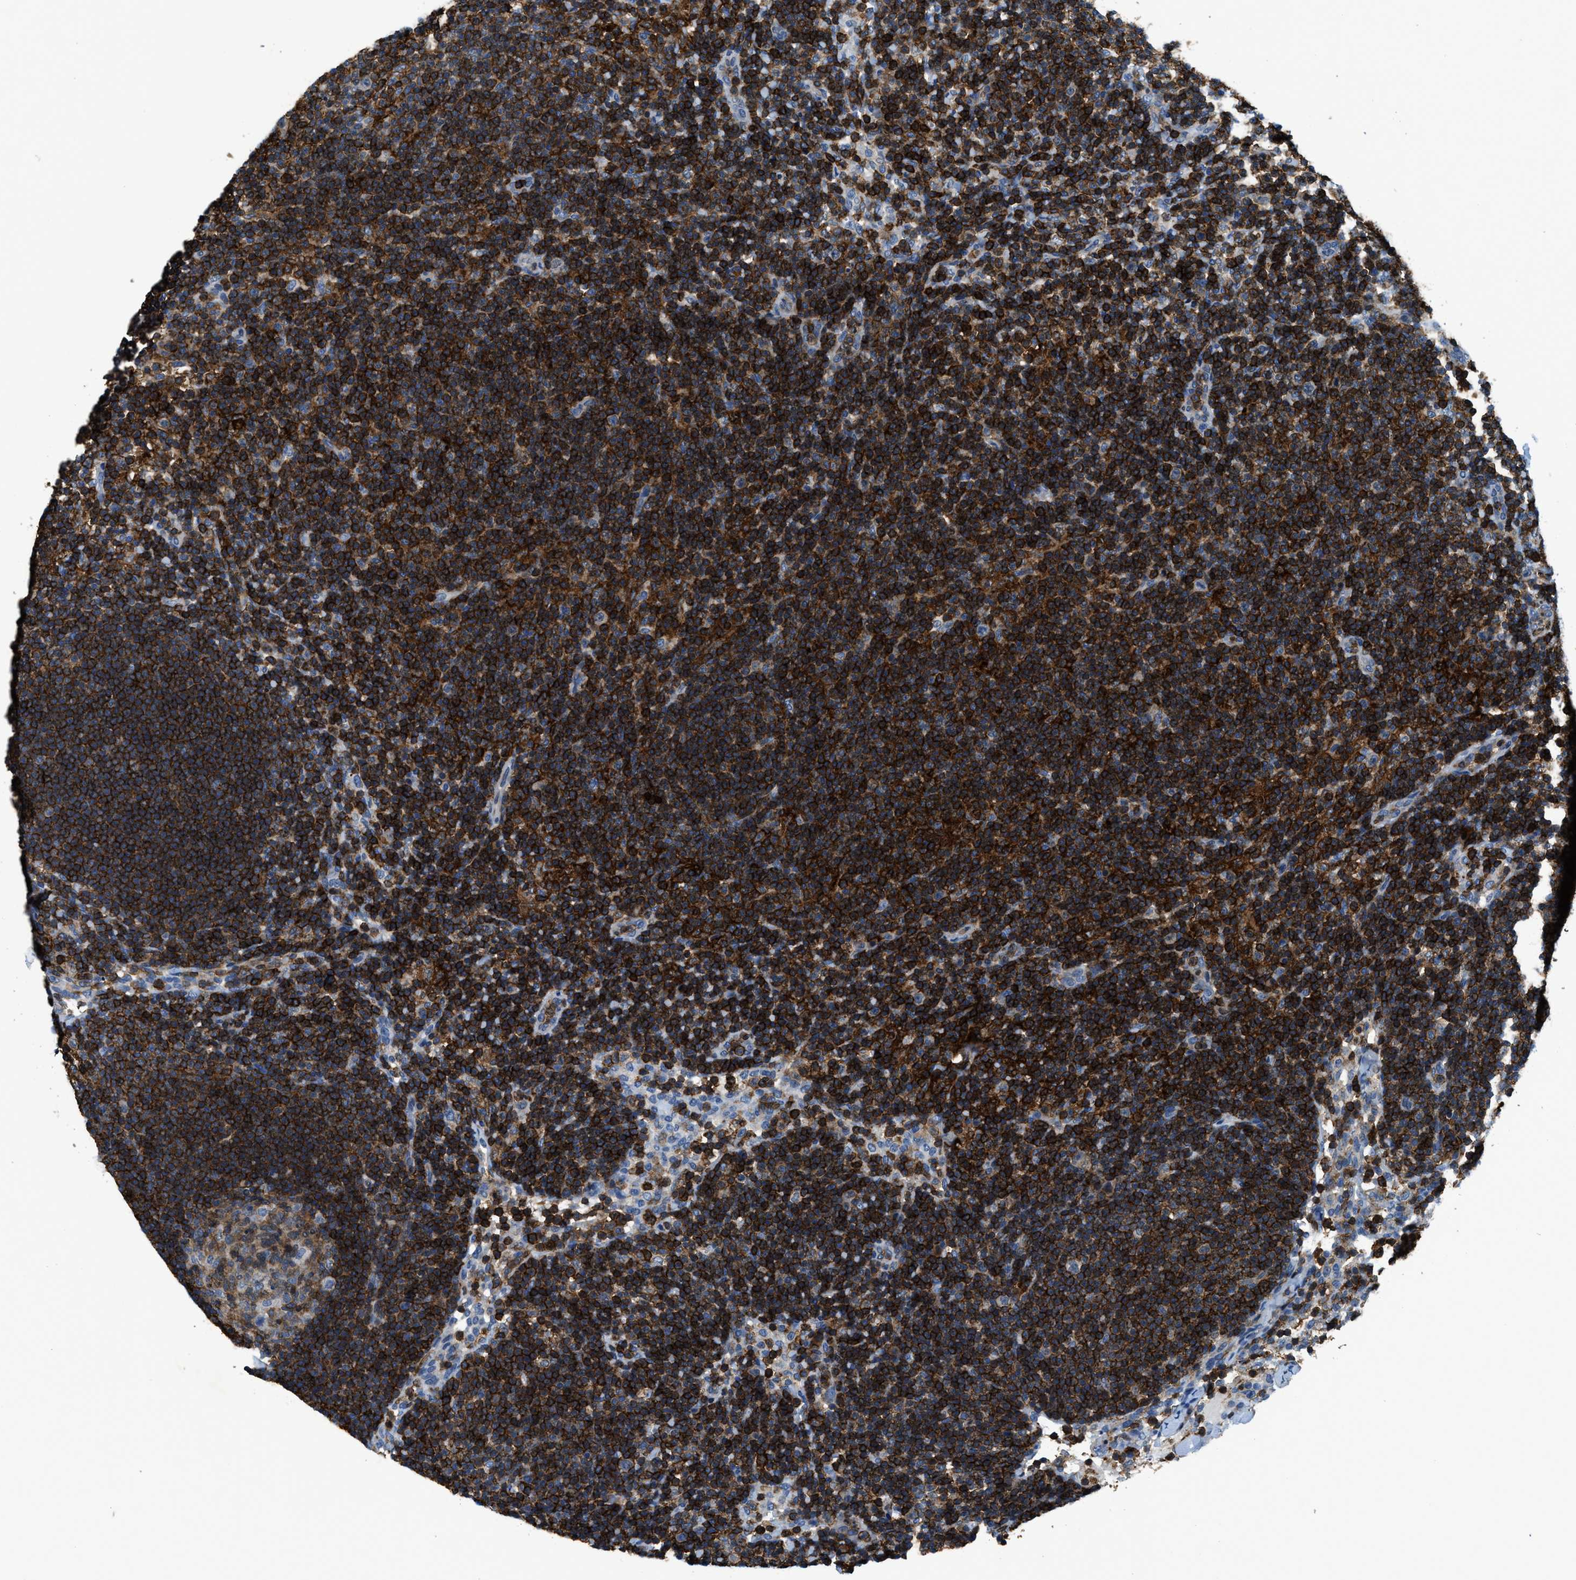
{"staining": {"intensity": "moderate", "quantity": "25%-75%", "location": "cytoplasmic/membranous"}, "tissue": "lymph node", "cell_type": "Germinal center cells", "image_type": "normal", "snomed": [{"axis": "morphology", "description": "Normal tissue, NOS"}, {"axis": "morphology", "description": "Carcinoid, malignant, NOS"}, {"axis": "topography", "description": "Lymph node"}], "caption": "Protein analysis of normal lymph node shows moderate cytoplasmic/membranous expression in approximately 25%-75% of germinal center cells.", "gene": "MYO1G", "patient": {"sex": "male", "age": 47}}